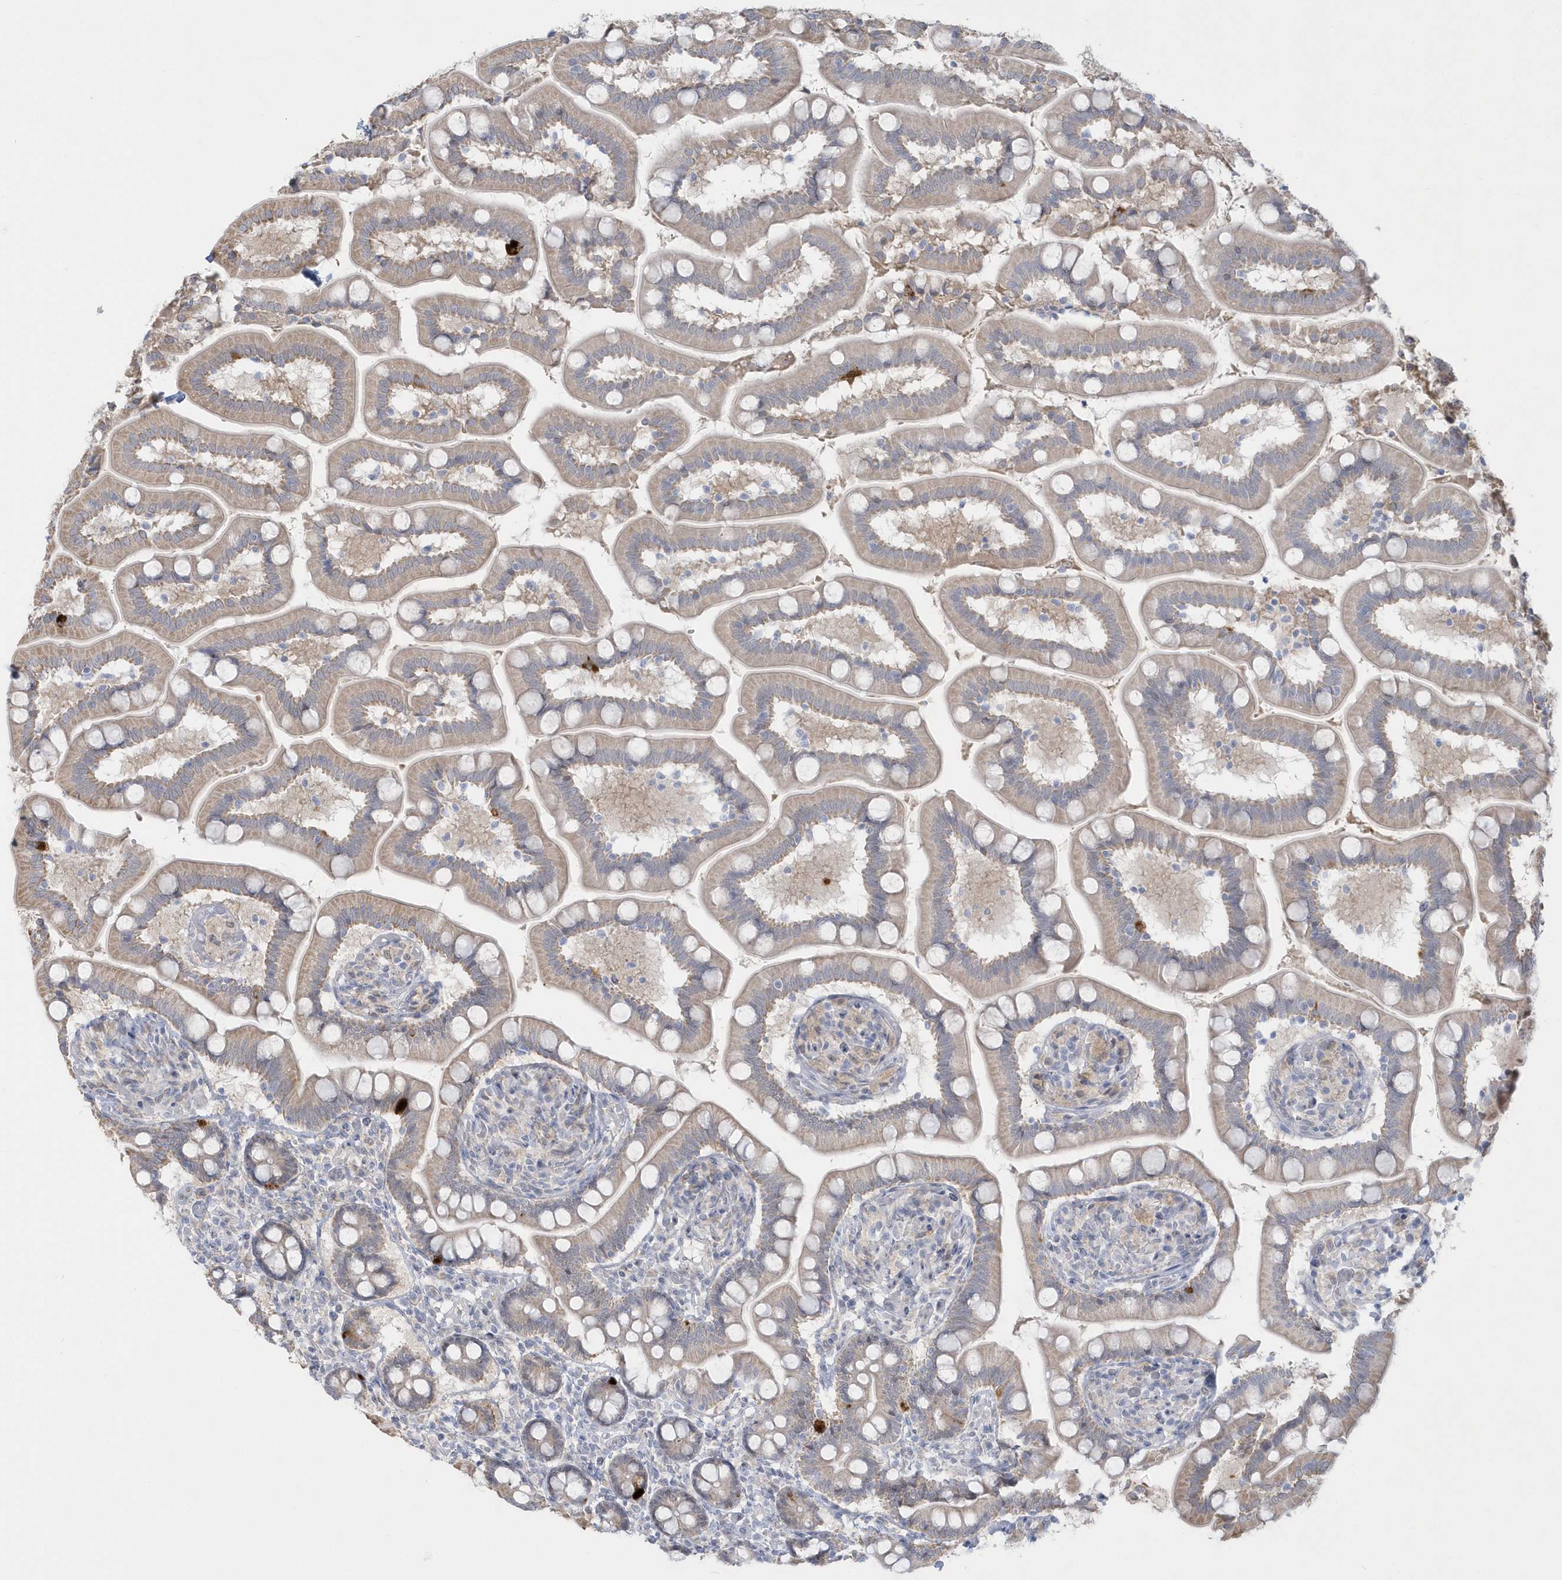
{"staining": {"intensity": "strong", "quantity": "<25%", "location": "cytoplasmic/membranous"}, "tissue": "small intestine", "cell_type": "Glandular cells", "image_type": "normal", "snomed": [{"axis": "morphology", "description": "Normal tissue, NOS"}, {"axis": "topography", "description": "Small intestine"}], "caption": "Immunohistochemistry (IHC) (DAB) staining of benign human small intestine demonstrates strong cytoplasmic/membranous protein expression in about <25% of glandular cells. (IHC, brightfield microscopy, high magnification).", "gene": "PCBD1", "patient": {"sex": "female", "age": 64}}